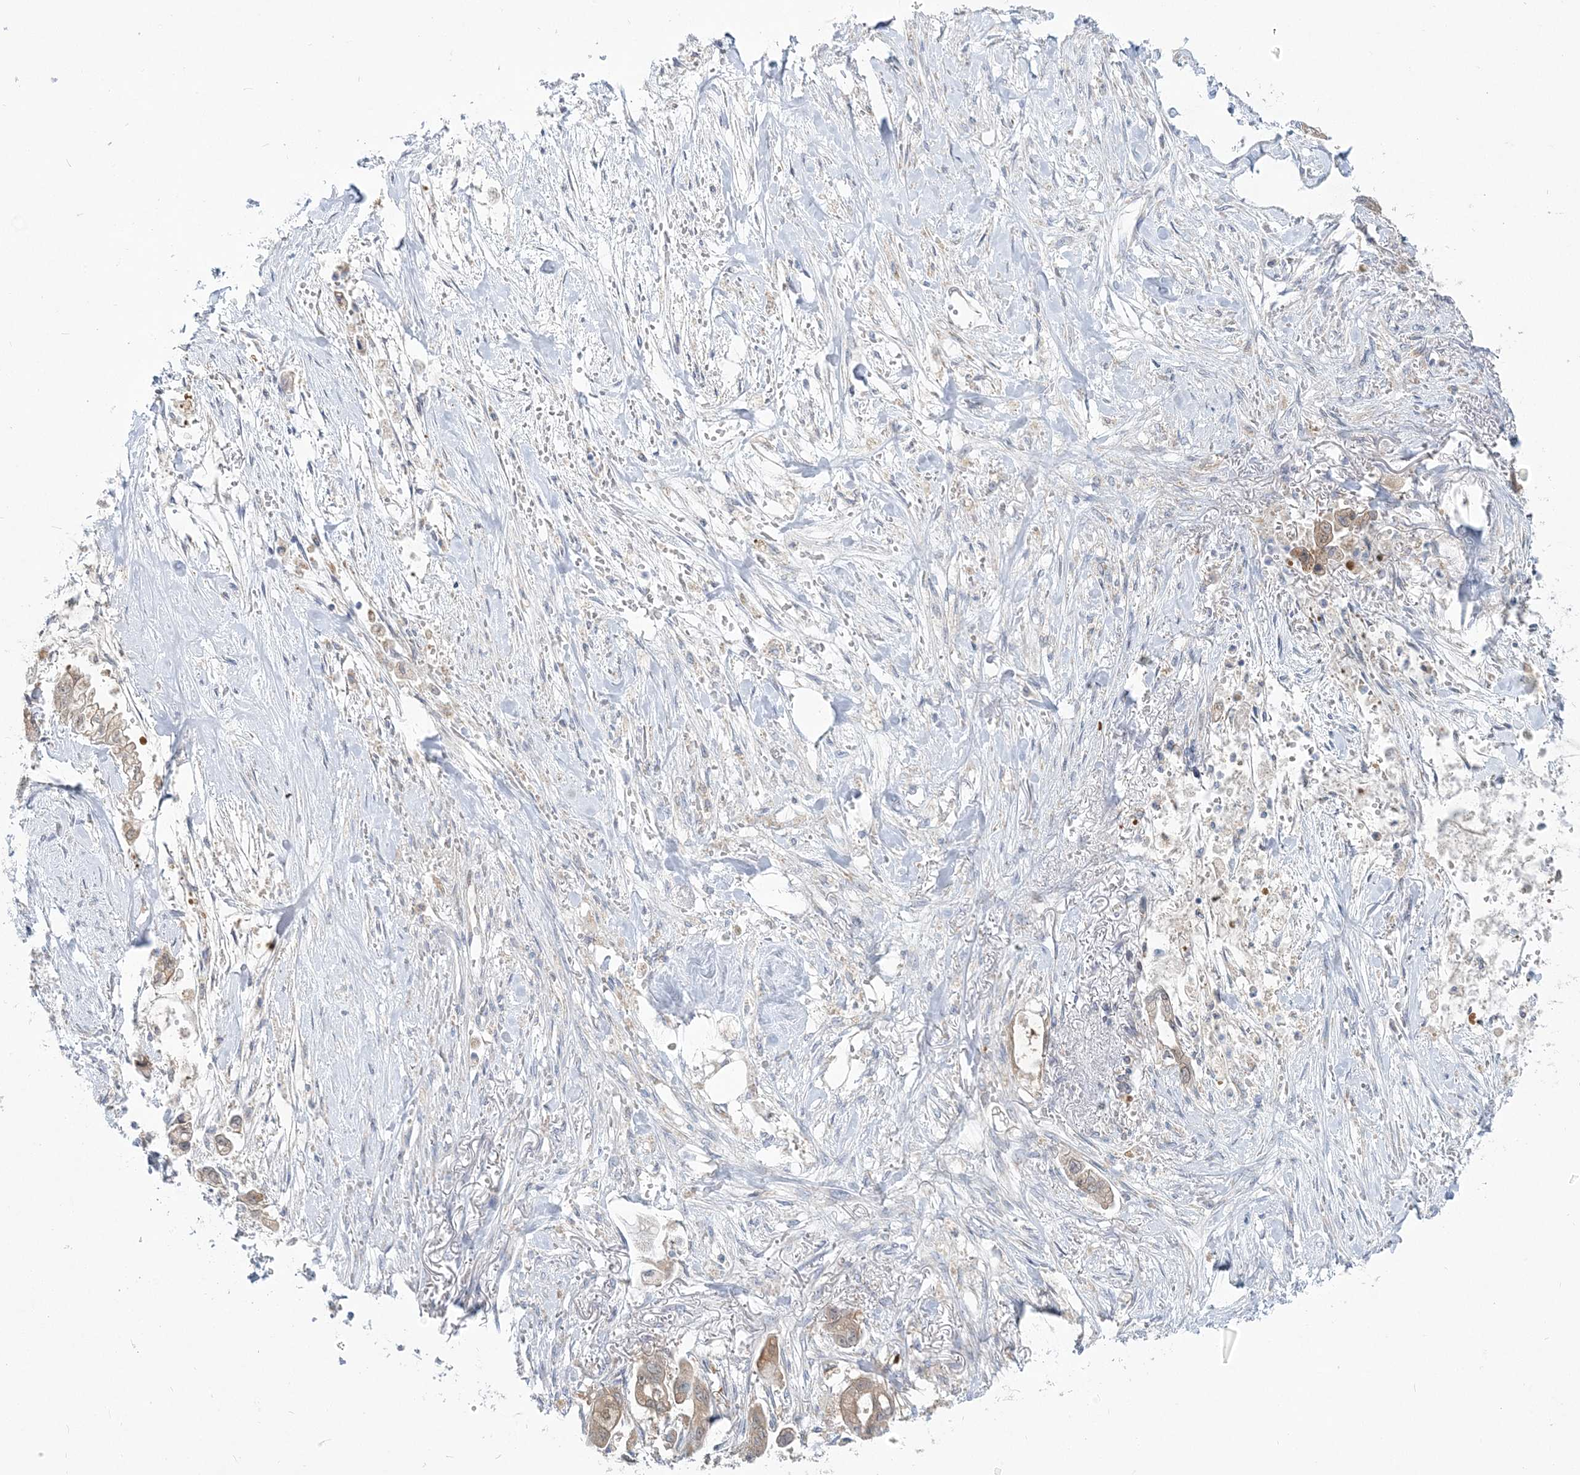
{"staining": {"intensity": "weak", "quantity": "25%-75%", "location": "cytoplasmic/membranous"}, "tissue": "stomach cancer", "cell_type": "Tumor cells", "image_type": "cancer", "snomed": [{"axis": "morphology", "description": "Adenocarcinoma, NOS"}, {"axis": "topography", "description": "Stomach"}], "caption": "Immunohistochemical staining of human stomach cancer (adenocarcinoma) displays low levels of weak cytoplasmic/membranous expression in approximately 25%-75% of tumor cells.", "gene": "PCBD1", "patient": {"sex": "male", "age": 62}}